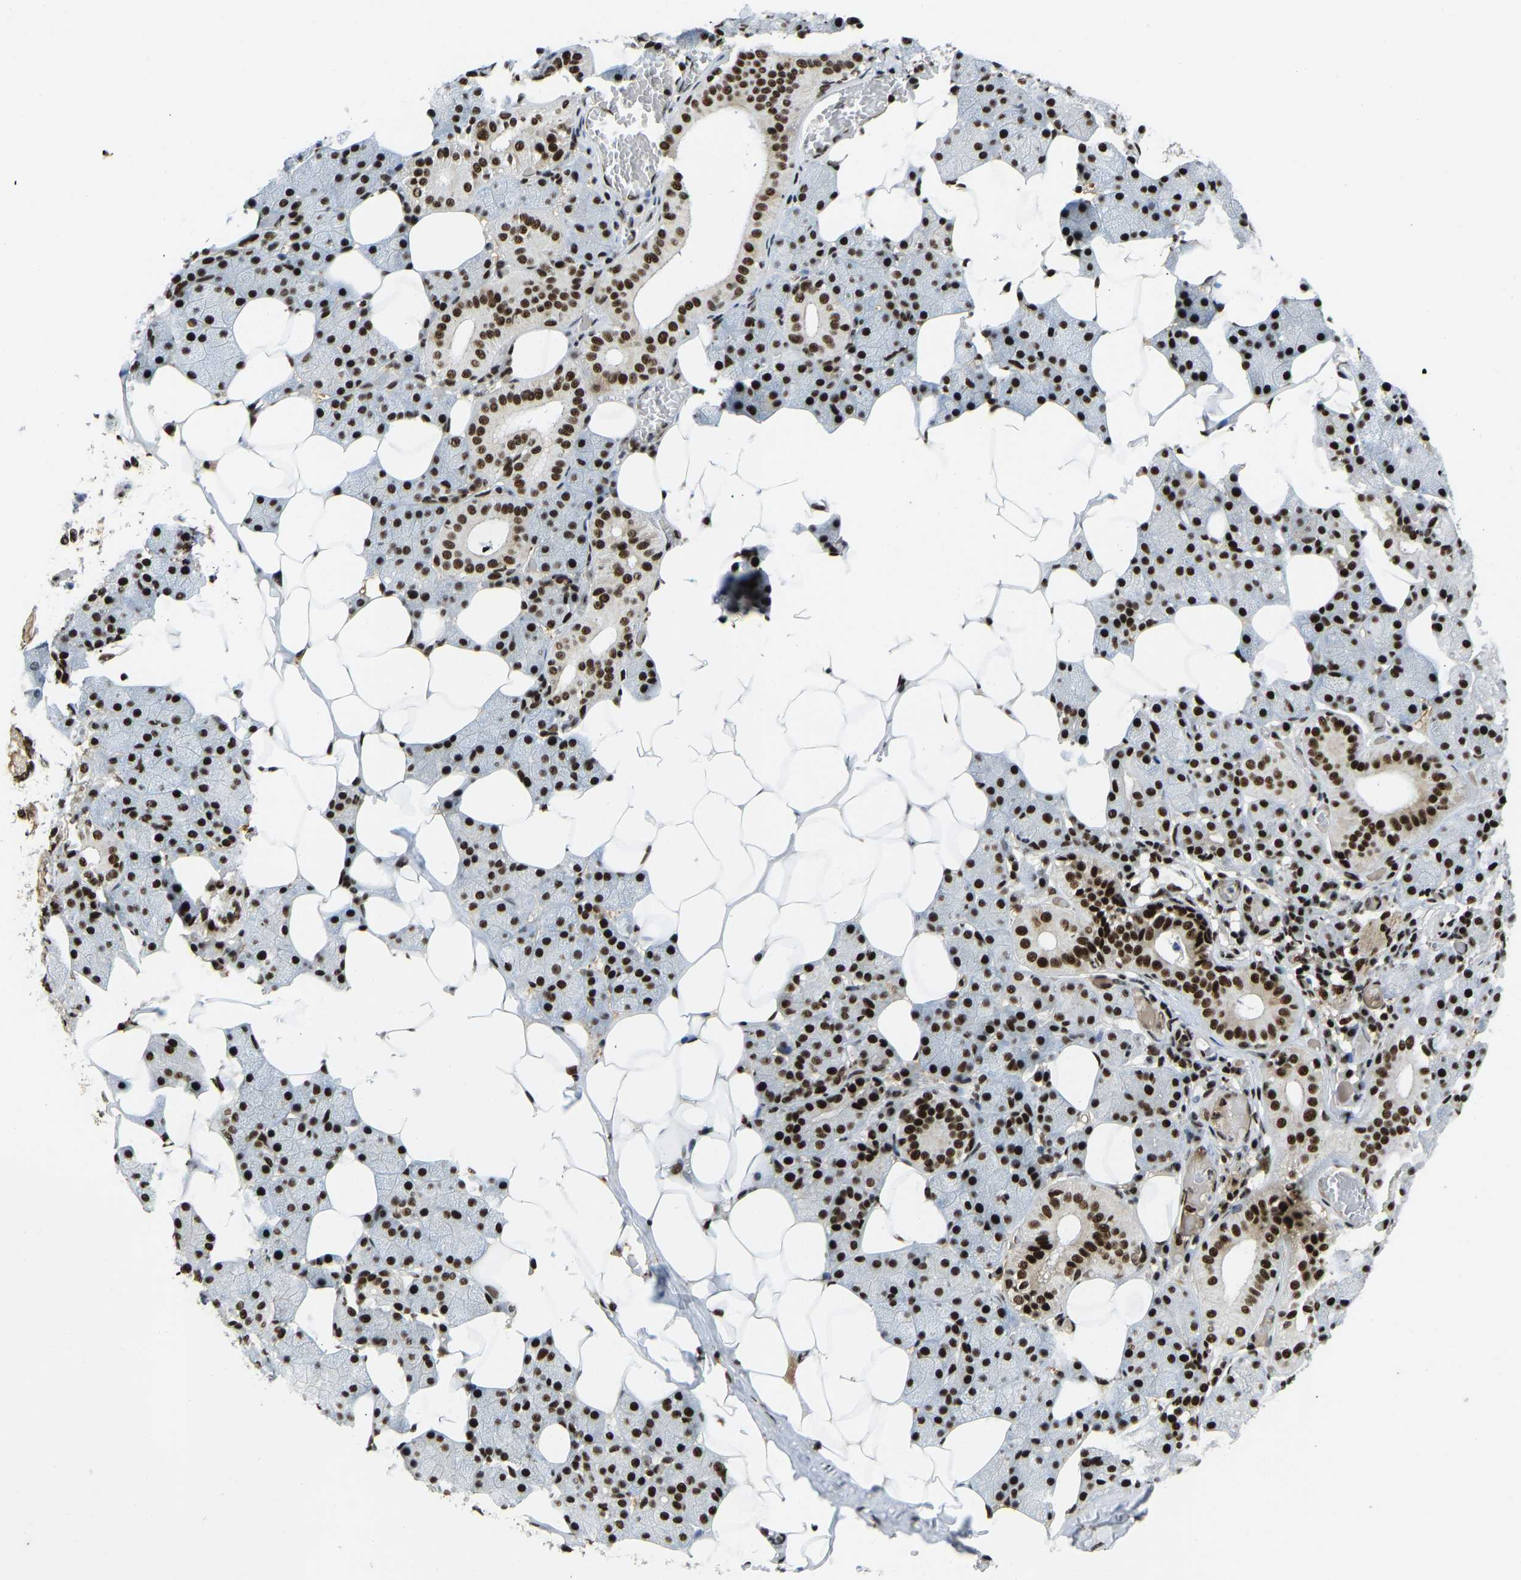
{"staining": {"intensity": "strong", "quantity": ">75%", "location": "nuclear"}, "tissue": "salivary gland", "cell_type": "Glandular cells", "image_type": "normal", "snomed": [{"axis": "morphology", "description": "Normal tissue, NOS"}, {"axis": "topography", "description": "Salivary gland"}], "caption": "The immunohistochemical stain shows strong nuclear positivity in glandular cells of normal salivary gland. The protein of interest is stained brown, and the nuclei are stained in blue (DAB (3,3'-diaminobenzidine) IHC with brightfield microscopy, high magnification).", "gene": "FOXK1", "patient": {"sex": "female", "age": 33}}